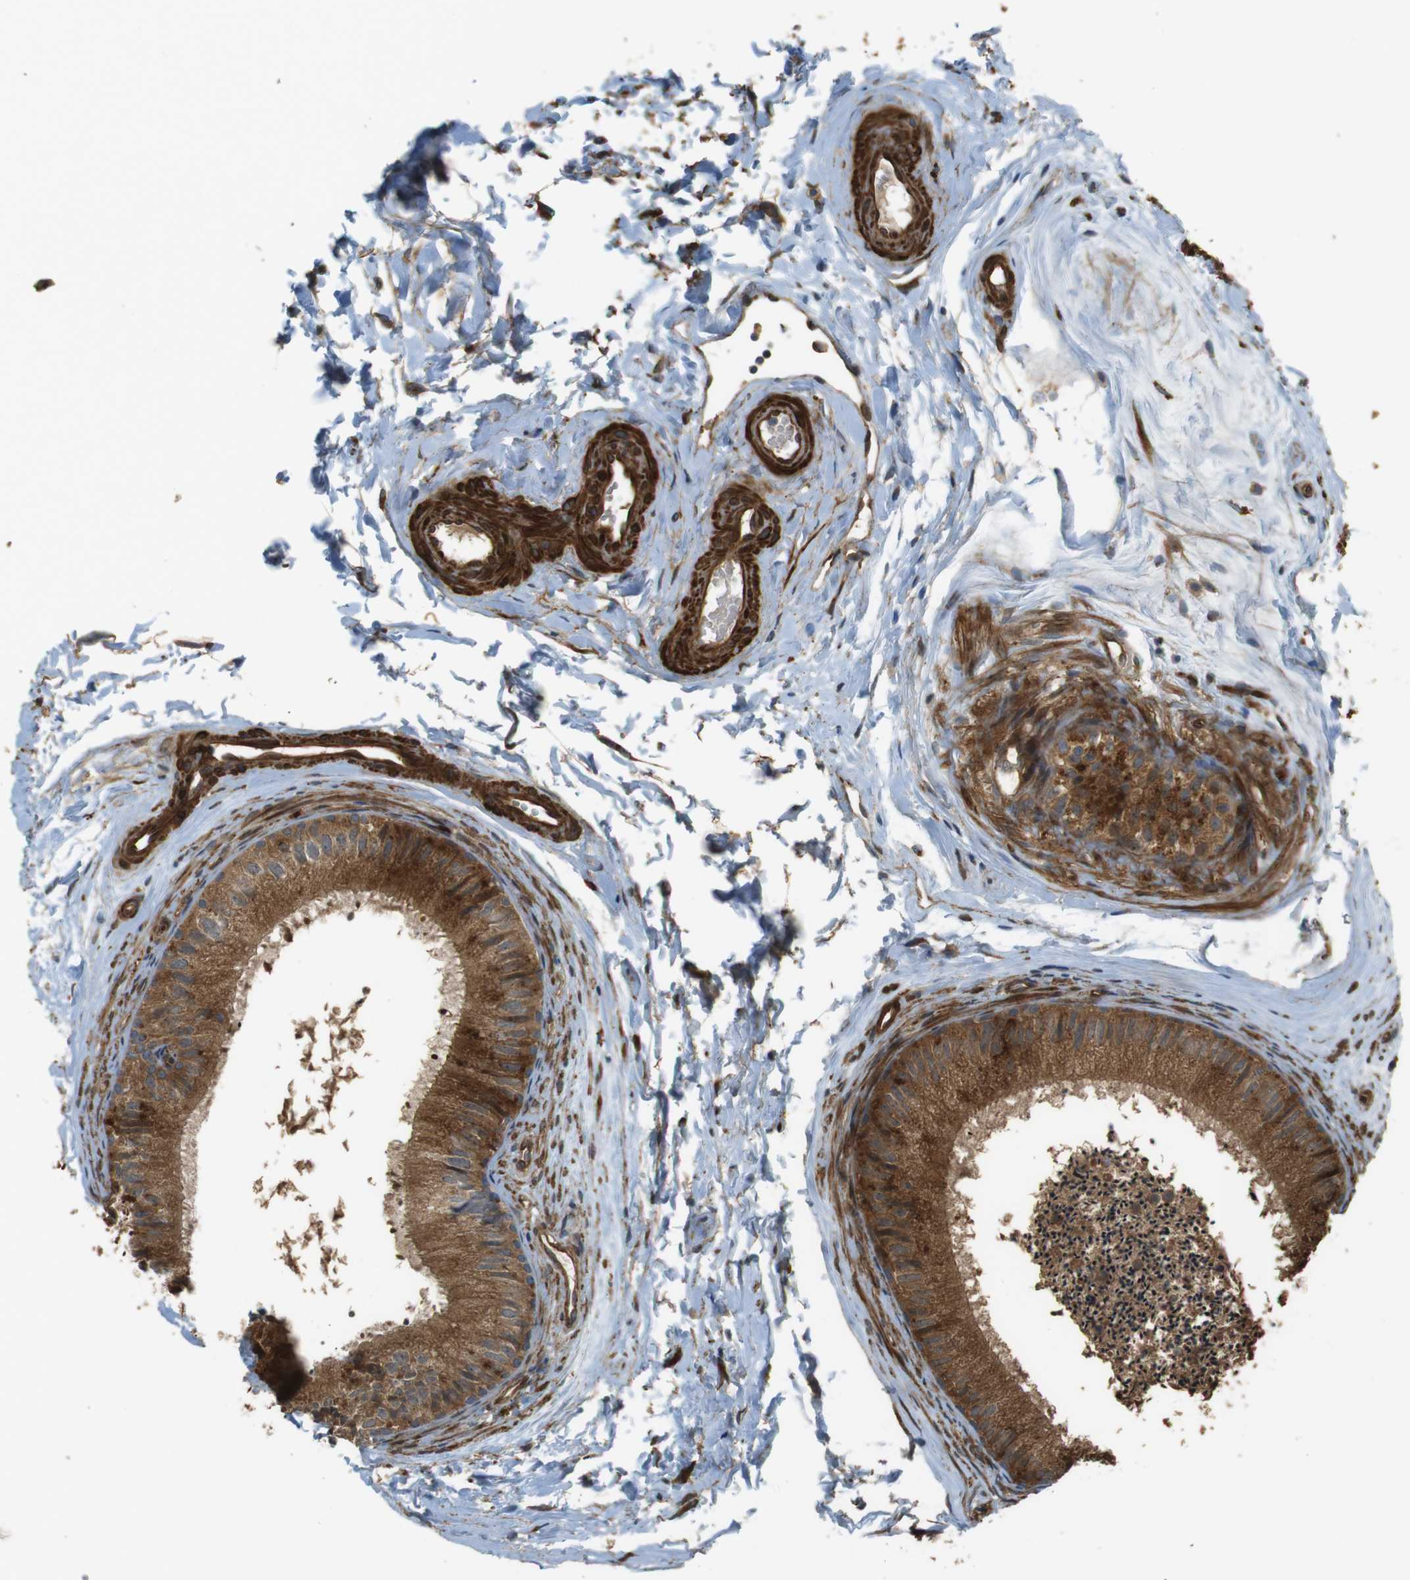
{"staining": {"intensity": "moderate", "quantity": ">75%", "location": "cytoplasmic/membranous"}, "tissue": "epididymis", "cell_type": "Glandular cells", "image_type": "normal", "snomed": [{"axis": "morphology", "description": "Normal tissue, NOS"}, {"axis": "topography", "description": "Epididymis"}], "caption": "Immunohistochemistry photomicrograph of normal epididymis: epididymis stained using IHC exhibits medium levels of moderate protein expression localized specifically in the cytoplasmic/membranous of glandular cells, appearing as a cytoplasmic/membranous brown color.", "gene": "MSRB3", "patient": {"sex": "male", "age": 56}}